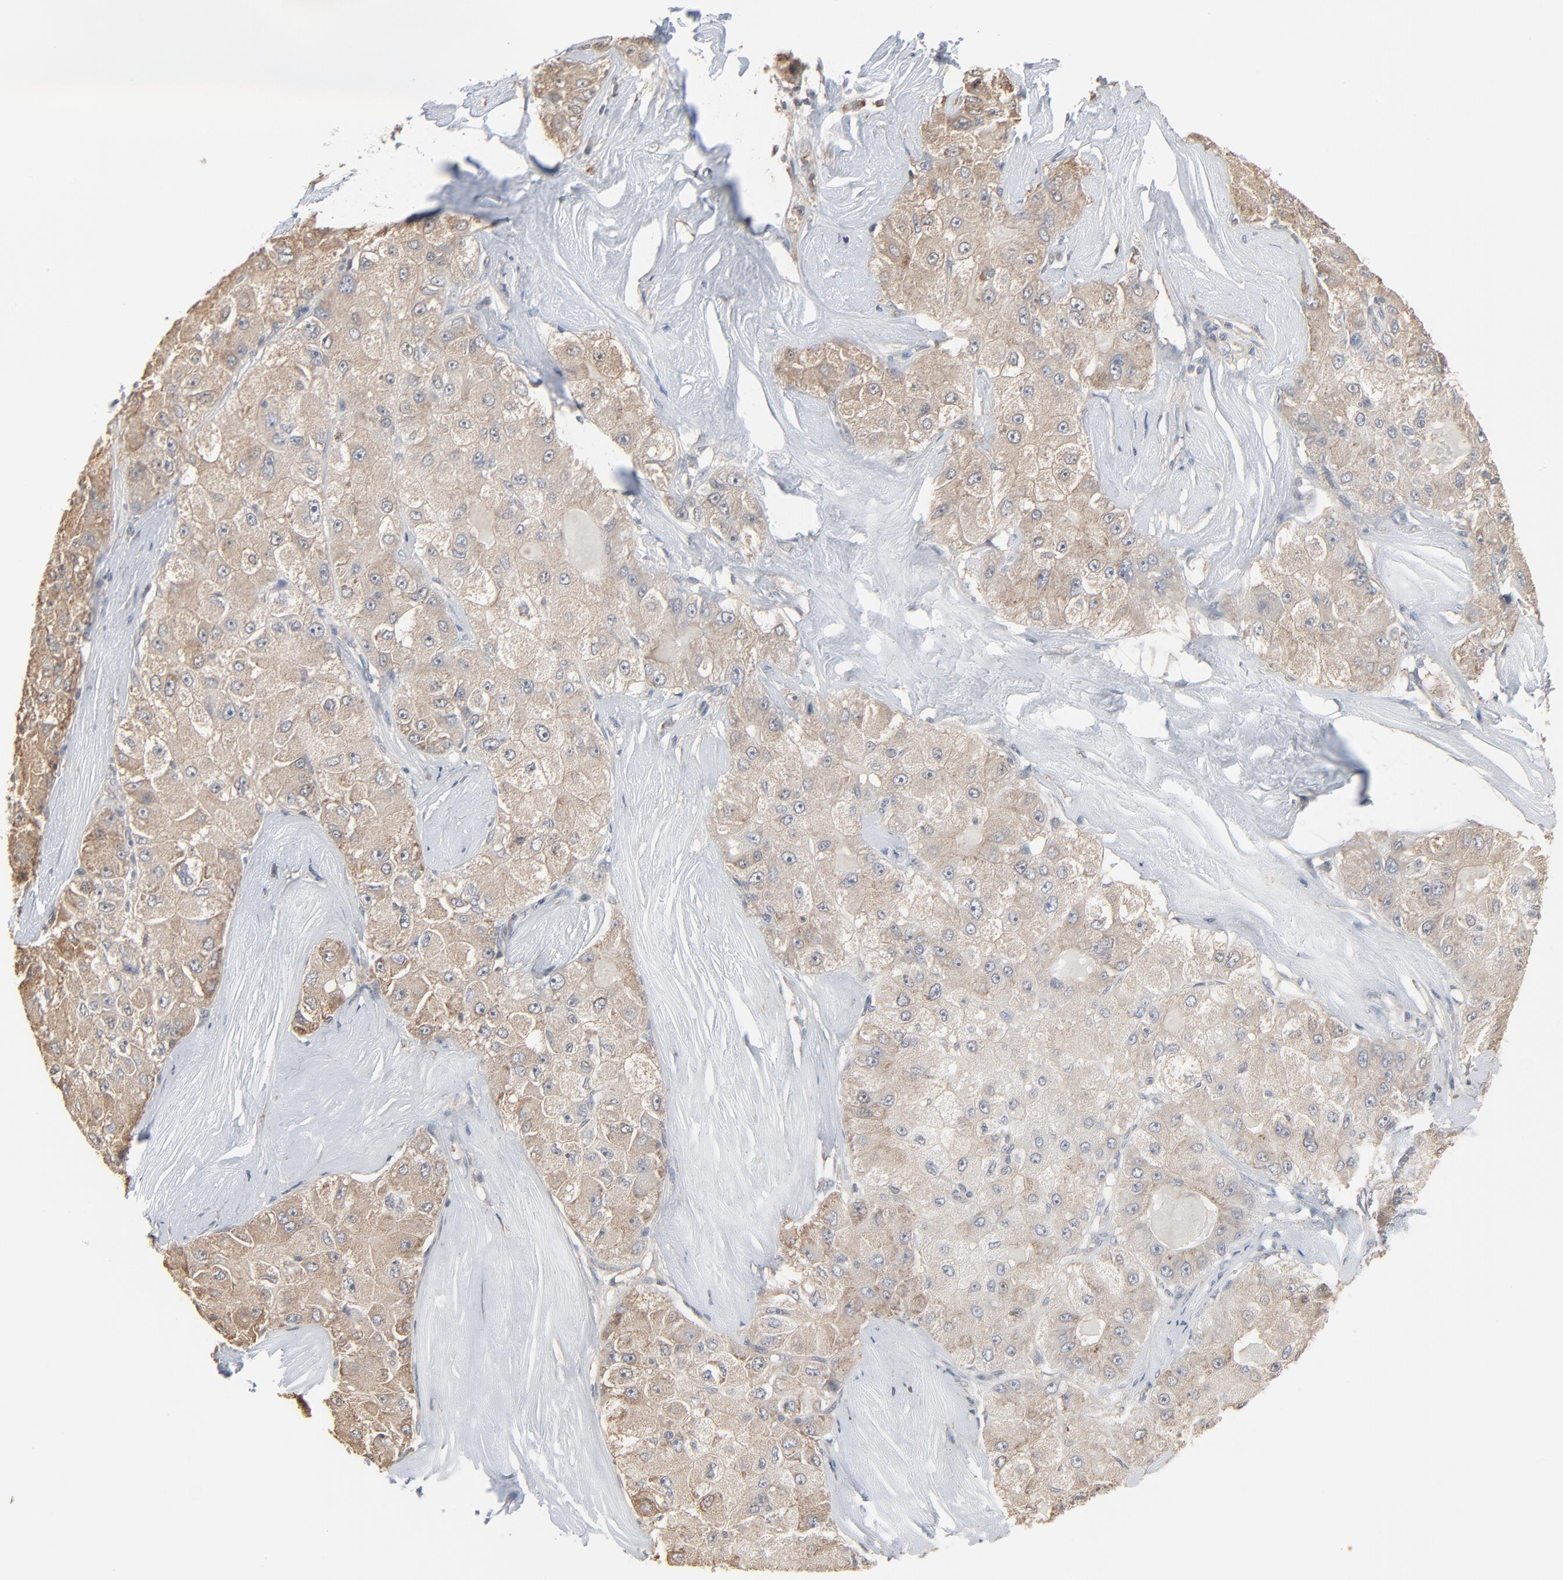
{"staining": {"intensity": "weak", "quantity": ">75%", "location": "cytoplasmic/membranous"}, "tissue": "liver cancer", "cell_type": "Tumor cells", "image_type": "cancer", "snomed": [{"axis": "morphology", "description": "Carcinoma, Hepatocellular, NOS"}, {"axis": "topography", "description": "Liver"}], "caption": "This is an image of immunohistochemistry staining of liver cancer, which shows weak positivity in the cytoplasmic/membranous of tumor cells.", "gene": "CCT5", "patient": {"sex": "male", "age": 80}}